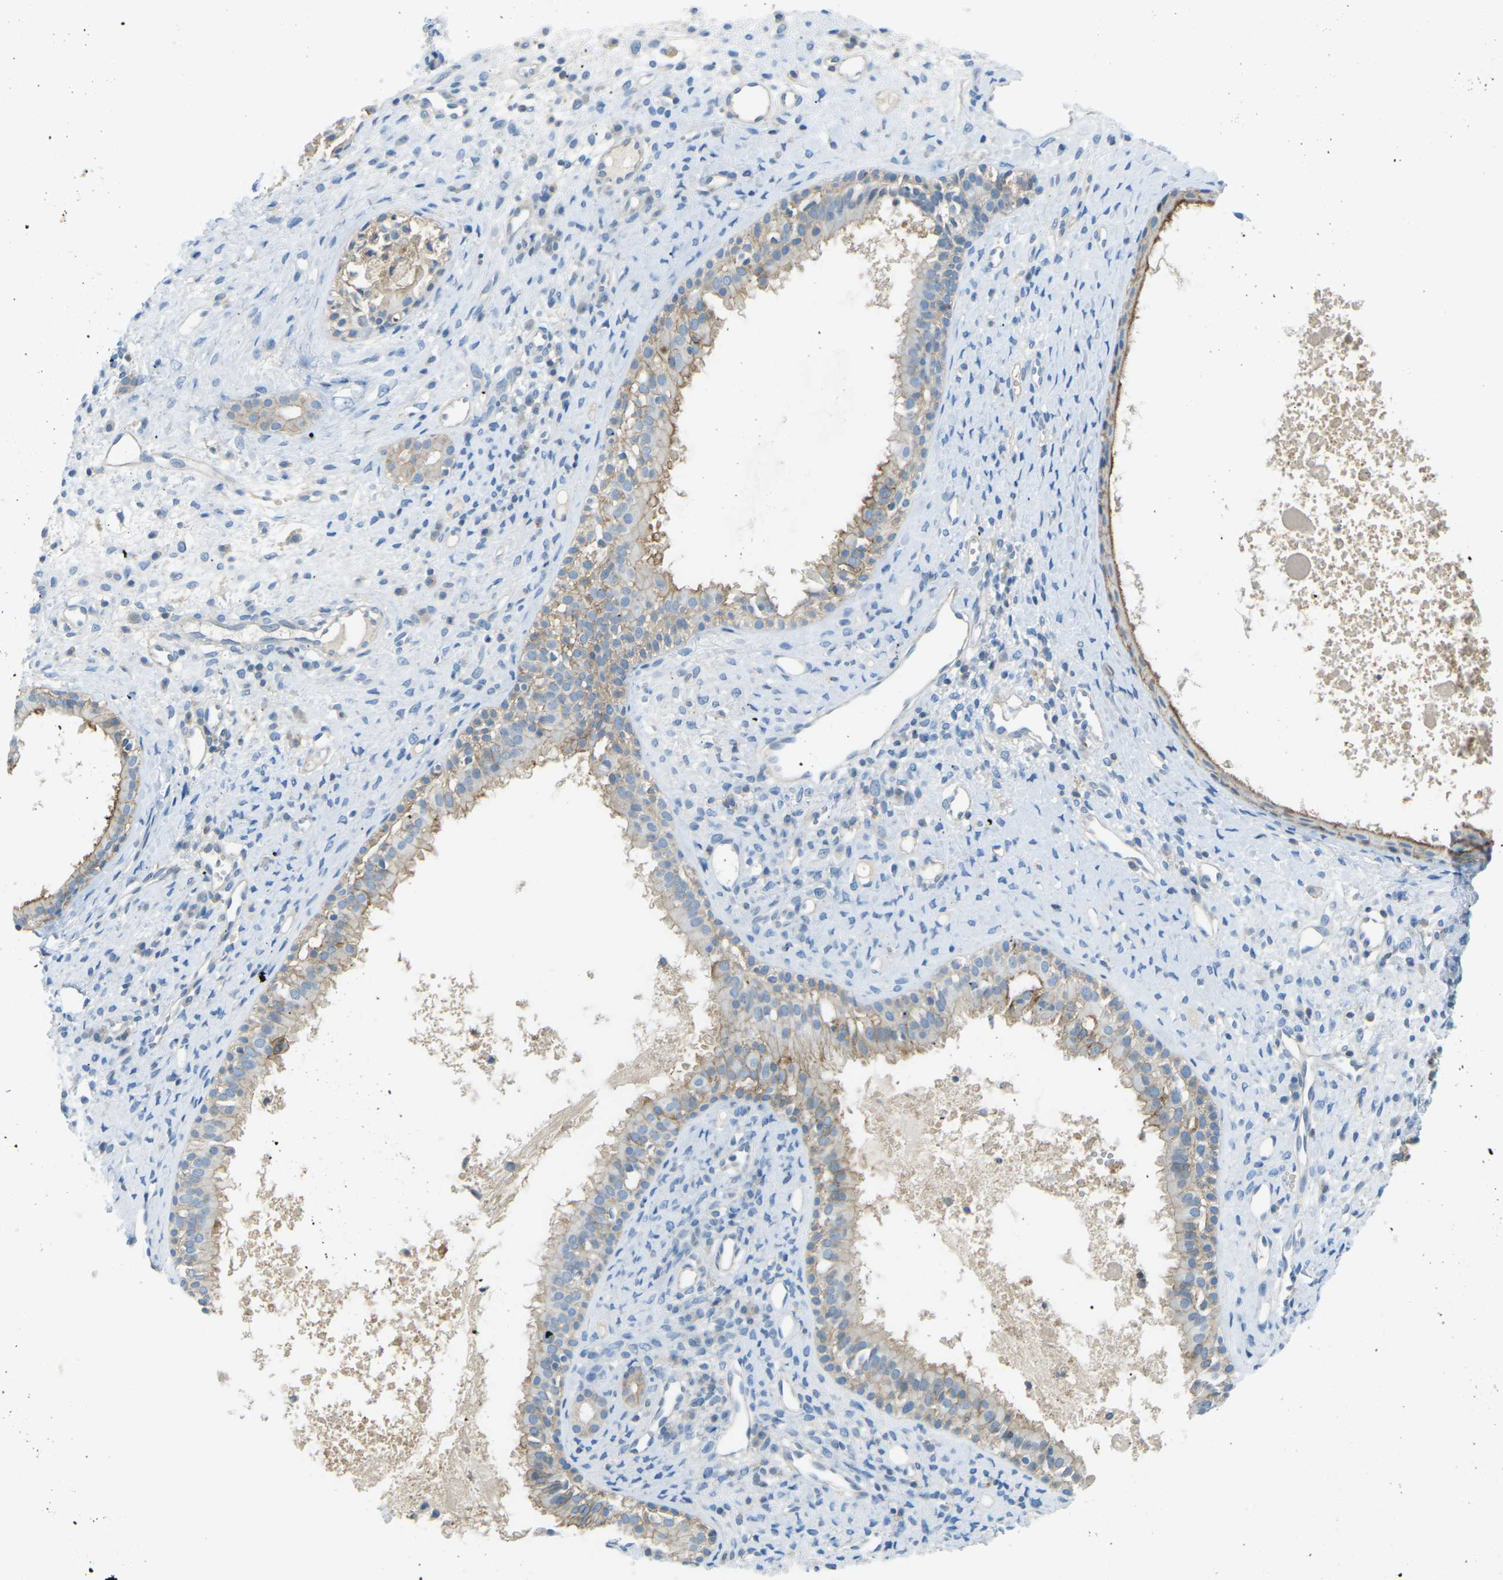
{"staining": {"intensity": "weak", "quantity": "<25%", "location": "cytoplasmic/membranous"}, "tissue": "nasopharynx", "cell_type": "Respiratory epithelial cells", "image_type": "normal", "snomed": [{"axis": "morphology", "description": "Normal tissue, NOS"}, {"axis": "topography", "description": "Nasopharynx"}], "caption": "The immunohistochemistry photomicrograph has no significant positivity in respiratory epithelial cells of nasopharynx.", "gene": "CD47", "patient": {"sex": "male", "age": 22}}